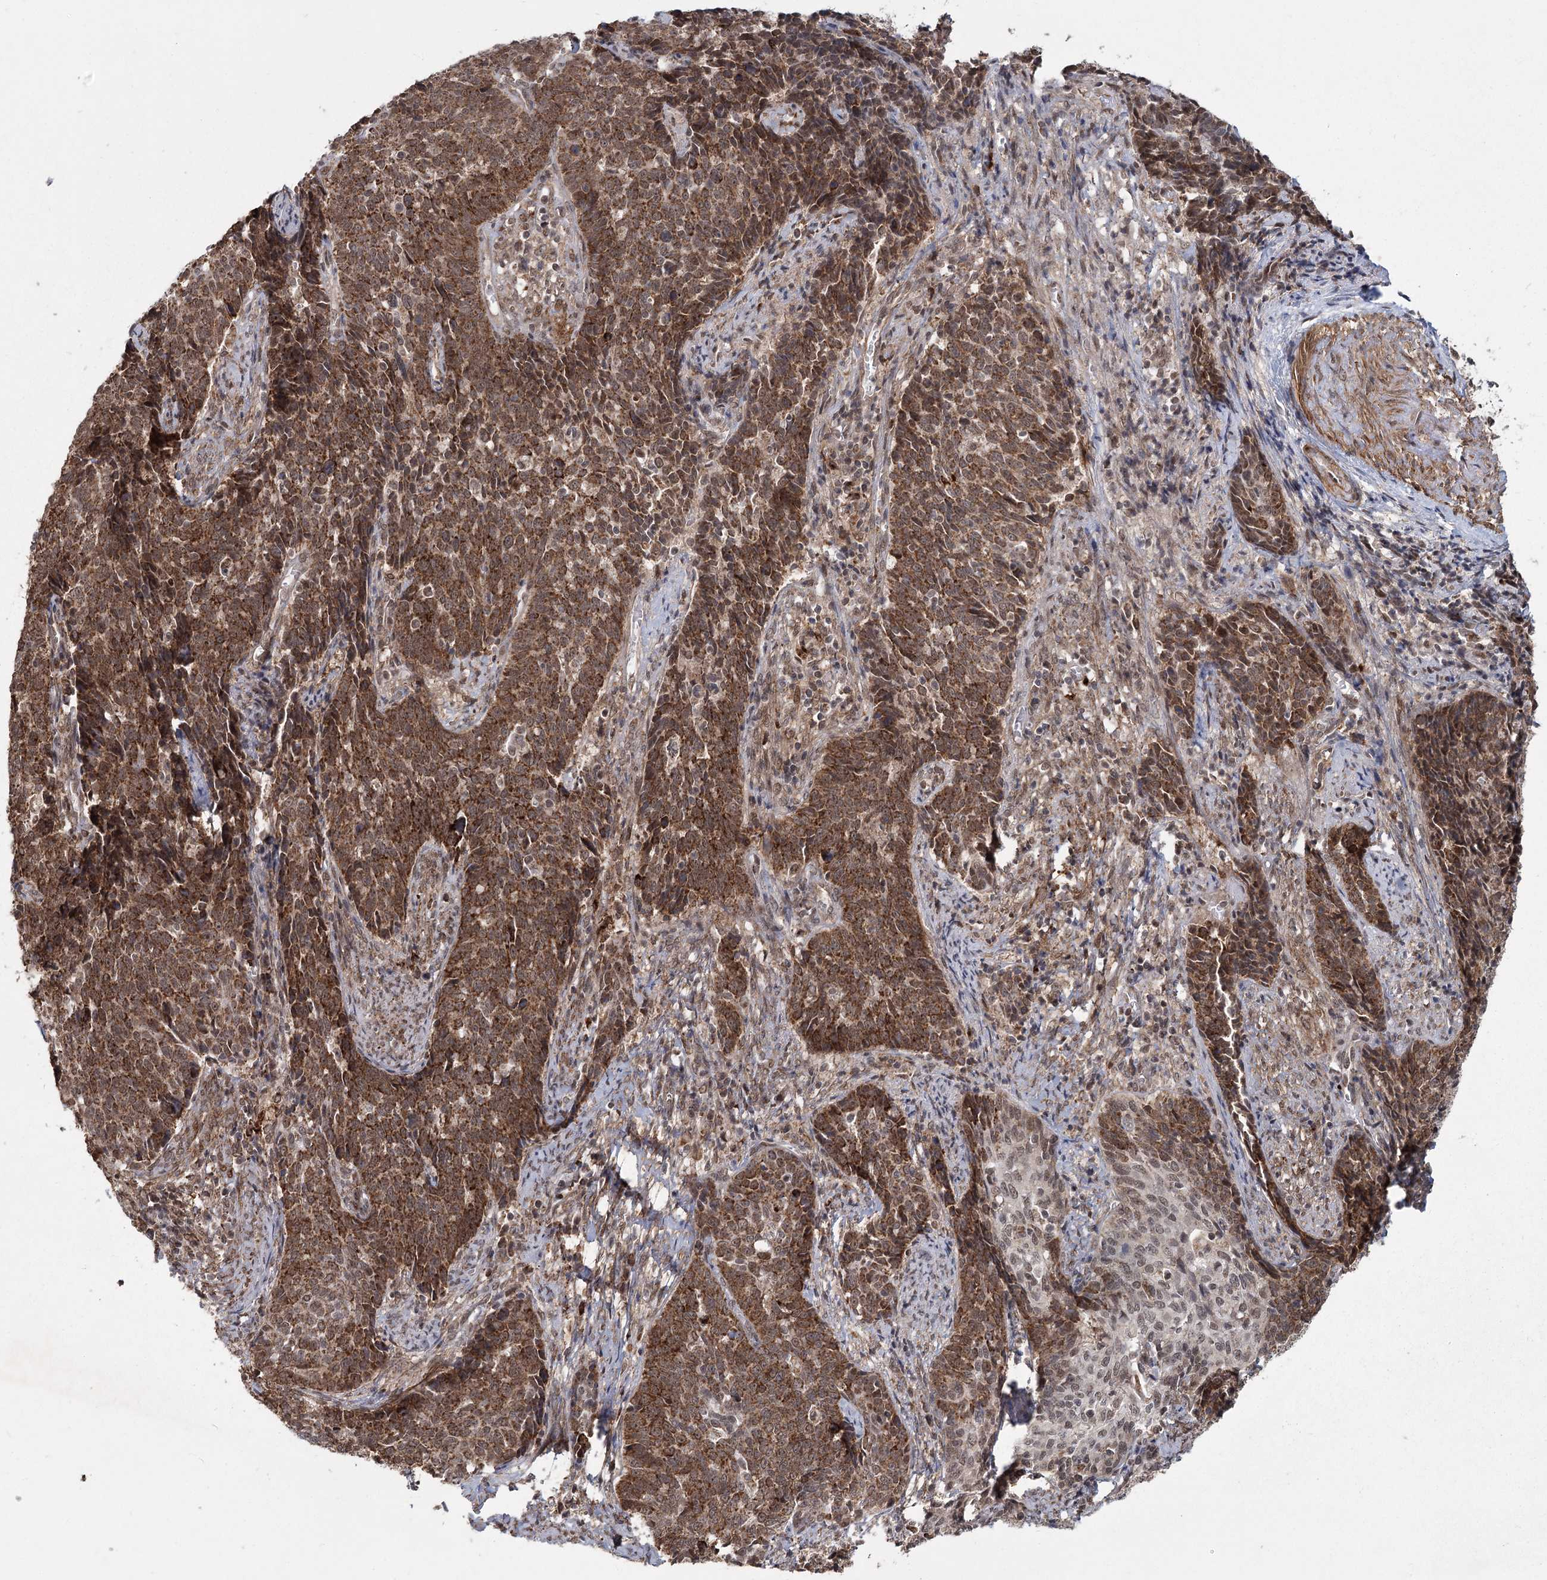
{"staining": {"intensity": "strong", "quantity": ">75%", "location": "cytoplasmic/membranous"}, "tissue": "cervical cancer", "cell_type": "Tumor cells", "image_type": "cancer", "snomed": [{"axis": "morphology", "description": "Squamous cell carcinoma, NOS"}, {"axis": "topography", "description": "Cervix"}], "caption": "Cervical cancer (squamous cell carcinoma) stained with a protein marker exhibits strong staining in tumor cells.", "gene": "ZCCHC24", "patient": {"sex": "female", "age": 39}}